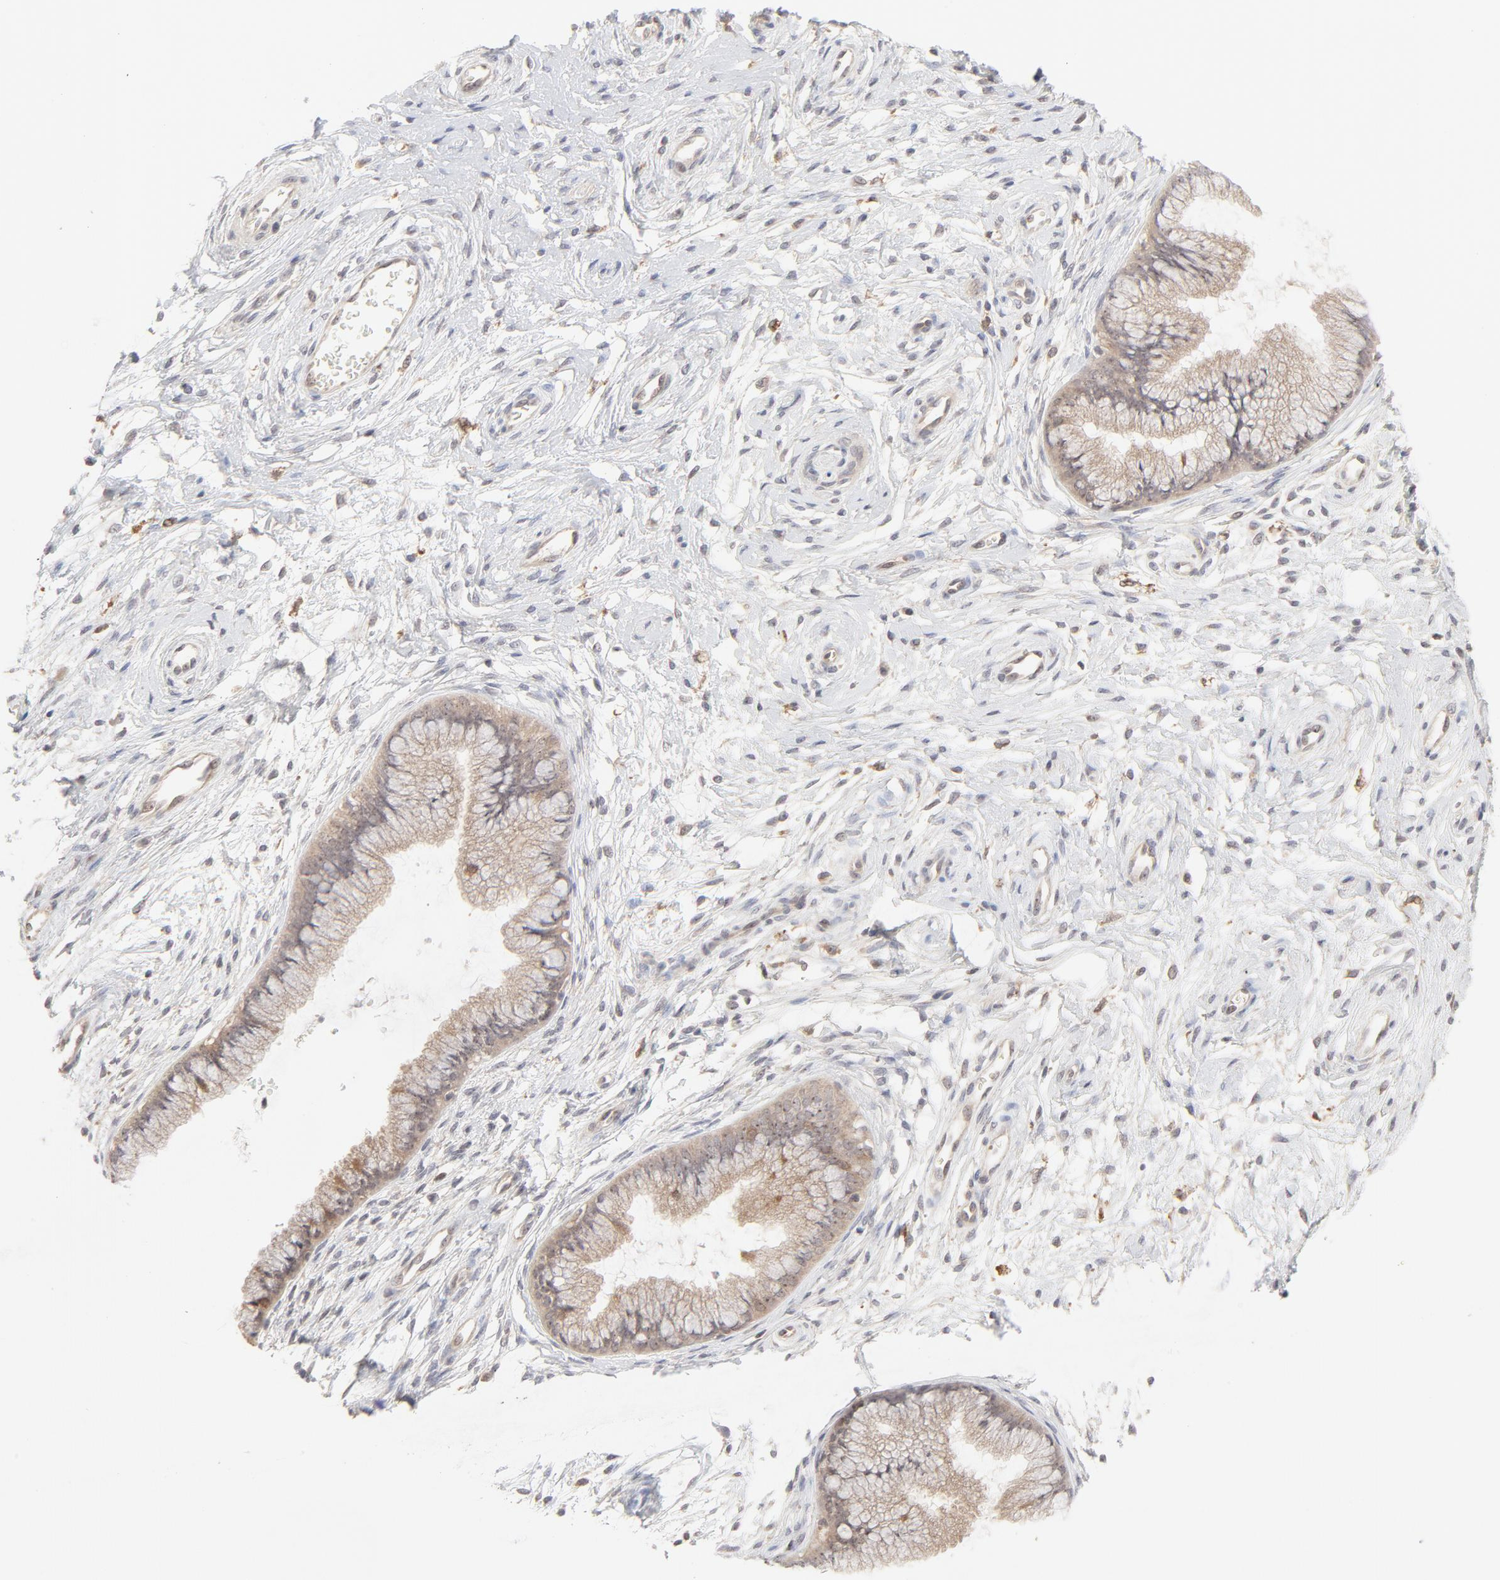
{"staining": {"intensity": "moderate", "quantity": ">75%", "location": "cytoplasmic/membranous"}, "tissue": "cervix", "cell_type": "Glandular cells", "image_type": "normal", "snomed": [{"axis": "morphology", "description": "Normal tissue, NOS"}, {"axis": "topography", "description": "Cervix"}], "caption": "Glandular cells exhibit medium levels of moderate cytoplasmic/membranous positivity in about >75% of cells in unremarkable human cervix. Ihc stains the protein in brown and the nuclei are stained blue.", "gene": "RAB5C", "patient": {"sex": "female", "age": 39}}